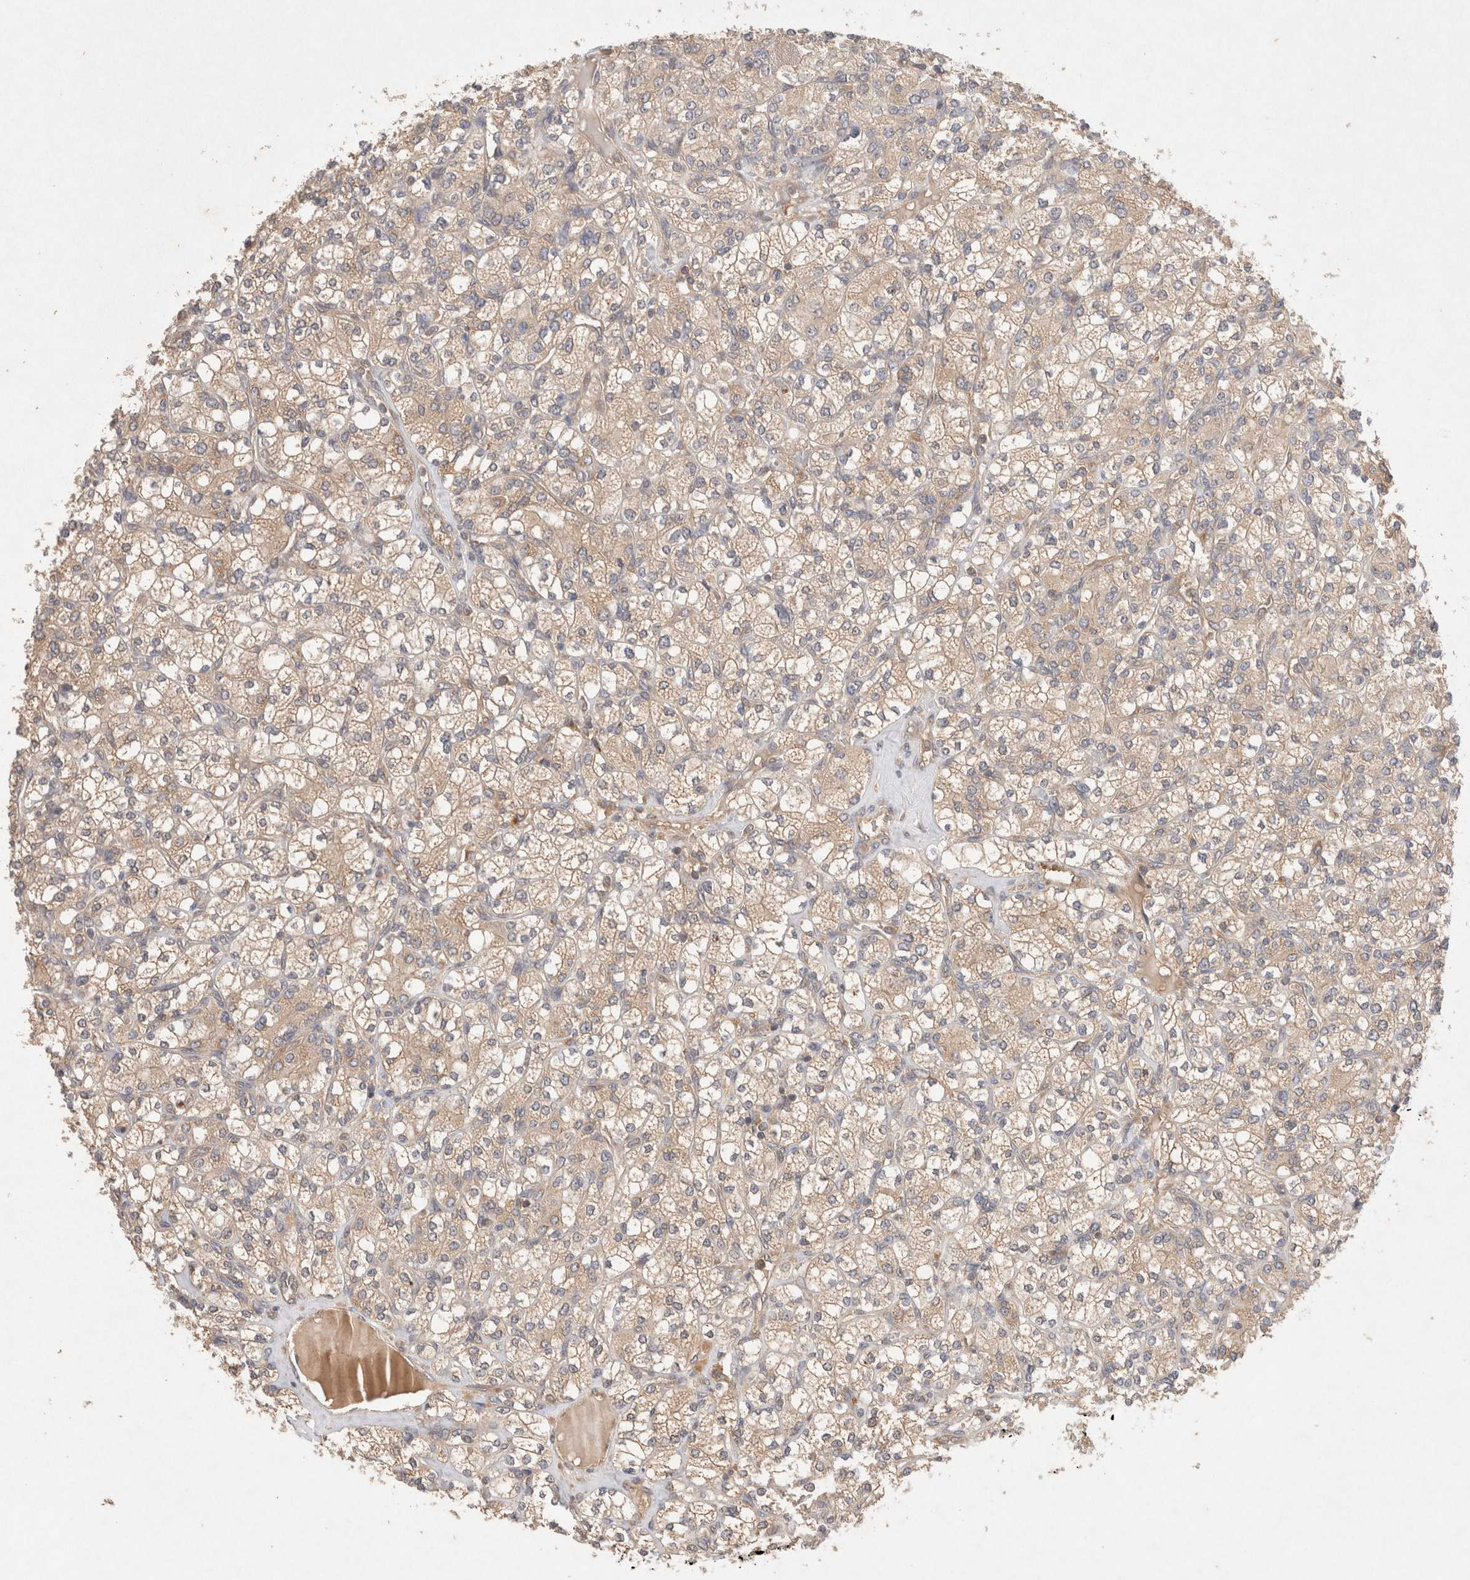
{"staining": {"intensity": "weak", "quantity": ">75%", "location": "cytoplasmic/membranous"}, "tissue": "renal cancer", "cell_type": "Tumor cells", "image_type": "cancer", "snomed": [{"axis": "morphology", "description": "Adenocarcinoma, NOS"}, {"axis": "topography", "description": "Kidney"}], "caption": "This is a photomicrograph of immunohistochemistry (IHC) staining of renal cancer (adenocarcinoma), which shows weak expression in the cytoplasmic/membranous of tumor cells.", "gene": "KLHL20", "patient": {"sex": "male", "age": 77}}